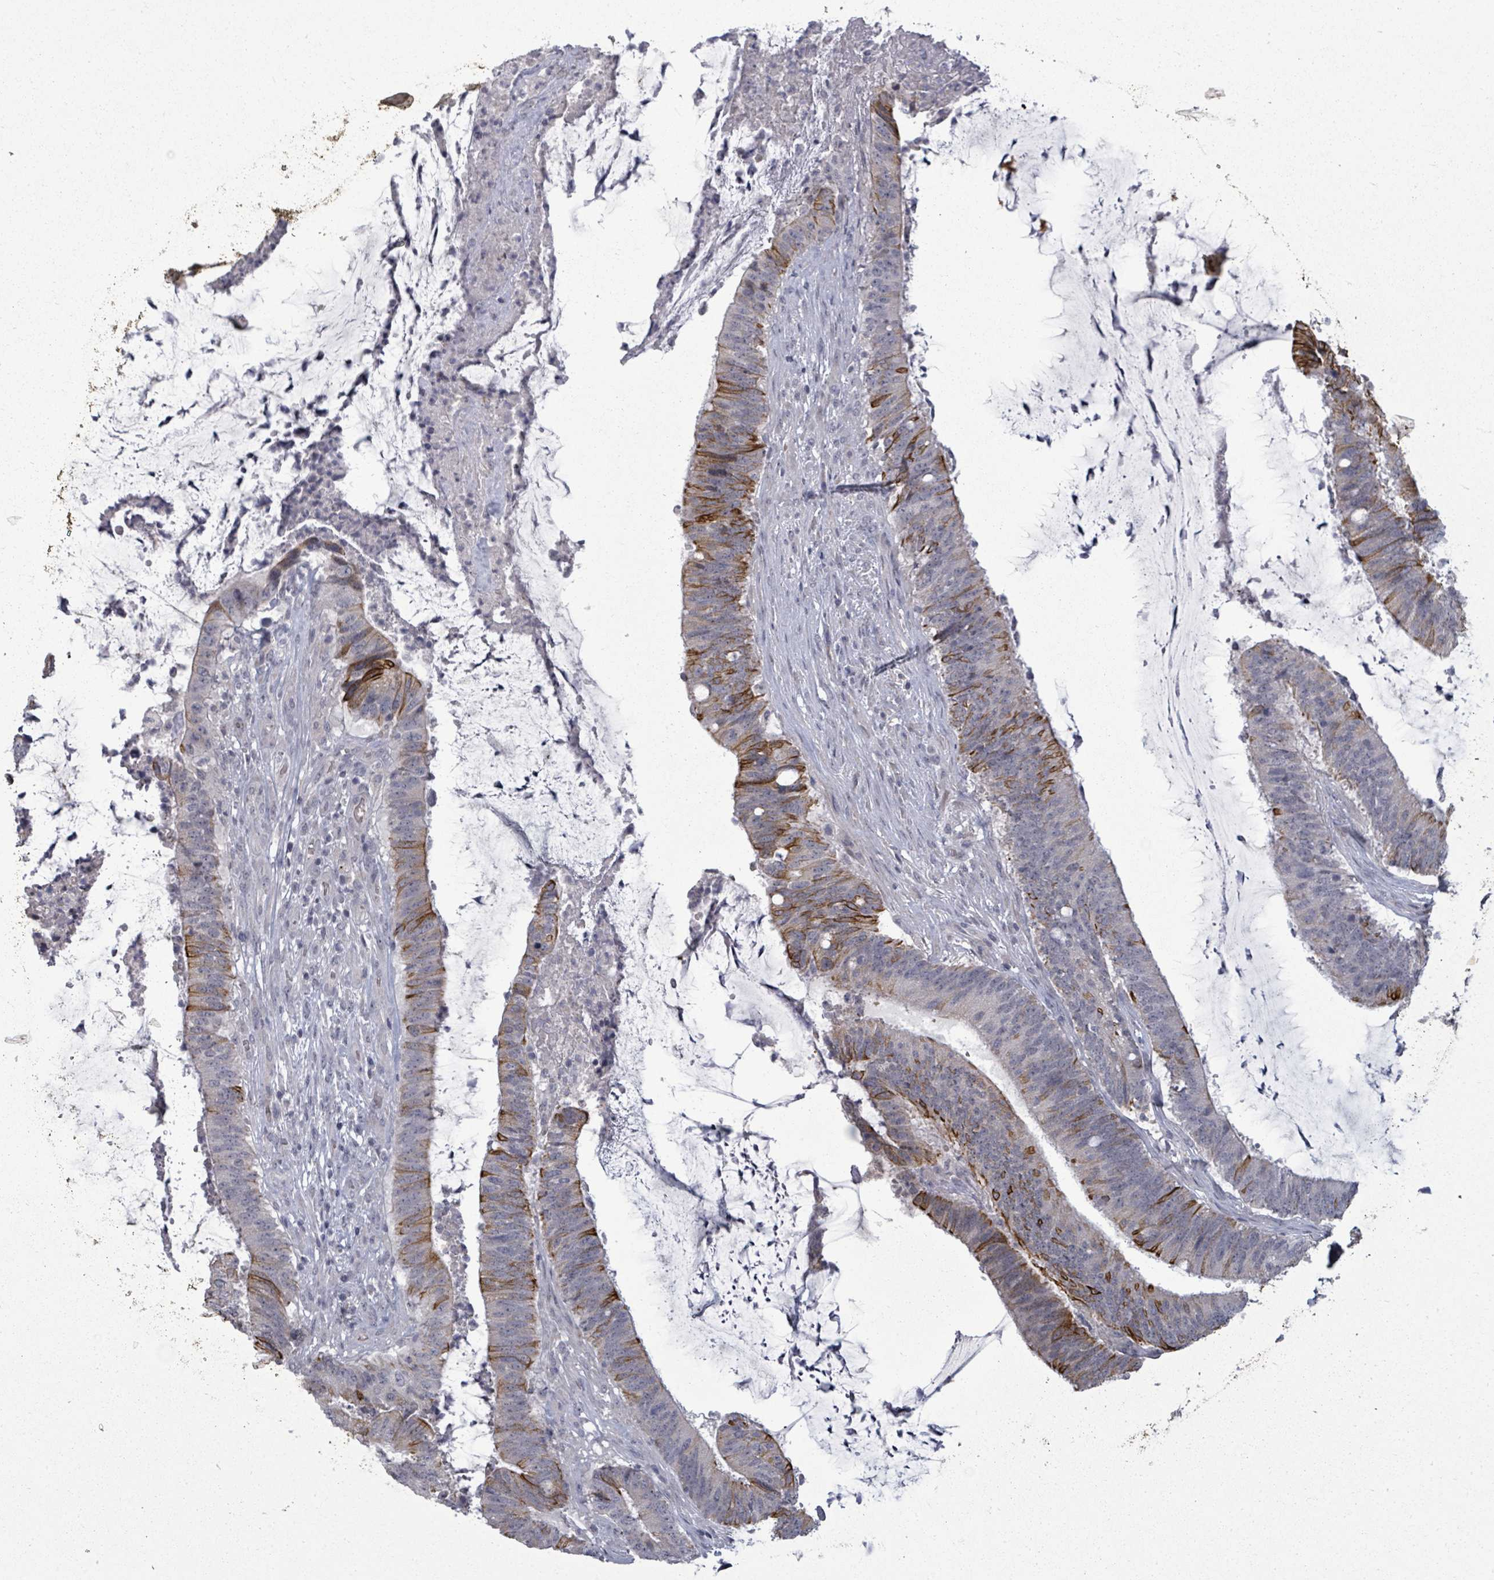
{"staining": {"intensity": "strong", "quantity": "25%-75%", "location": "cytoplasmic/membranous"}, "tissue": "colorectal cancer", "cell_type": "Tumor cells", "image_type": "cancer", "snomed": [{"axis": "morphology", "description": "Adenocarcinoma, NOS"}, {"axis": "topography", "description": "Colon"}], "caption": "Immunohistochemical staining of colorectal adenocarcinoma shows high levels of strong cytoplasmic/membranous protein staining in approximately 25%-75% of tumor cells.", "gene": "PTPN20", "patient": {"sex": "female", "age": 43}}